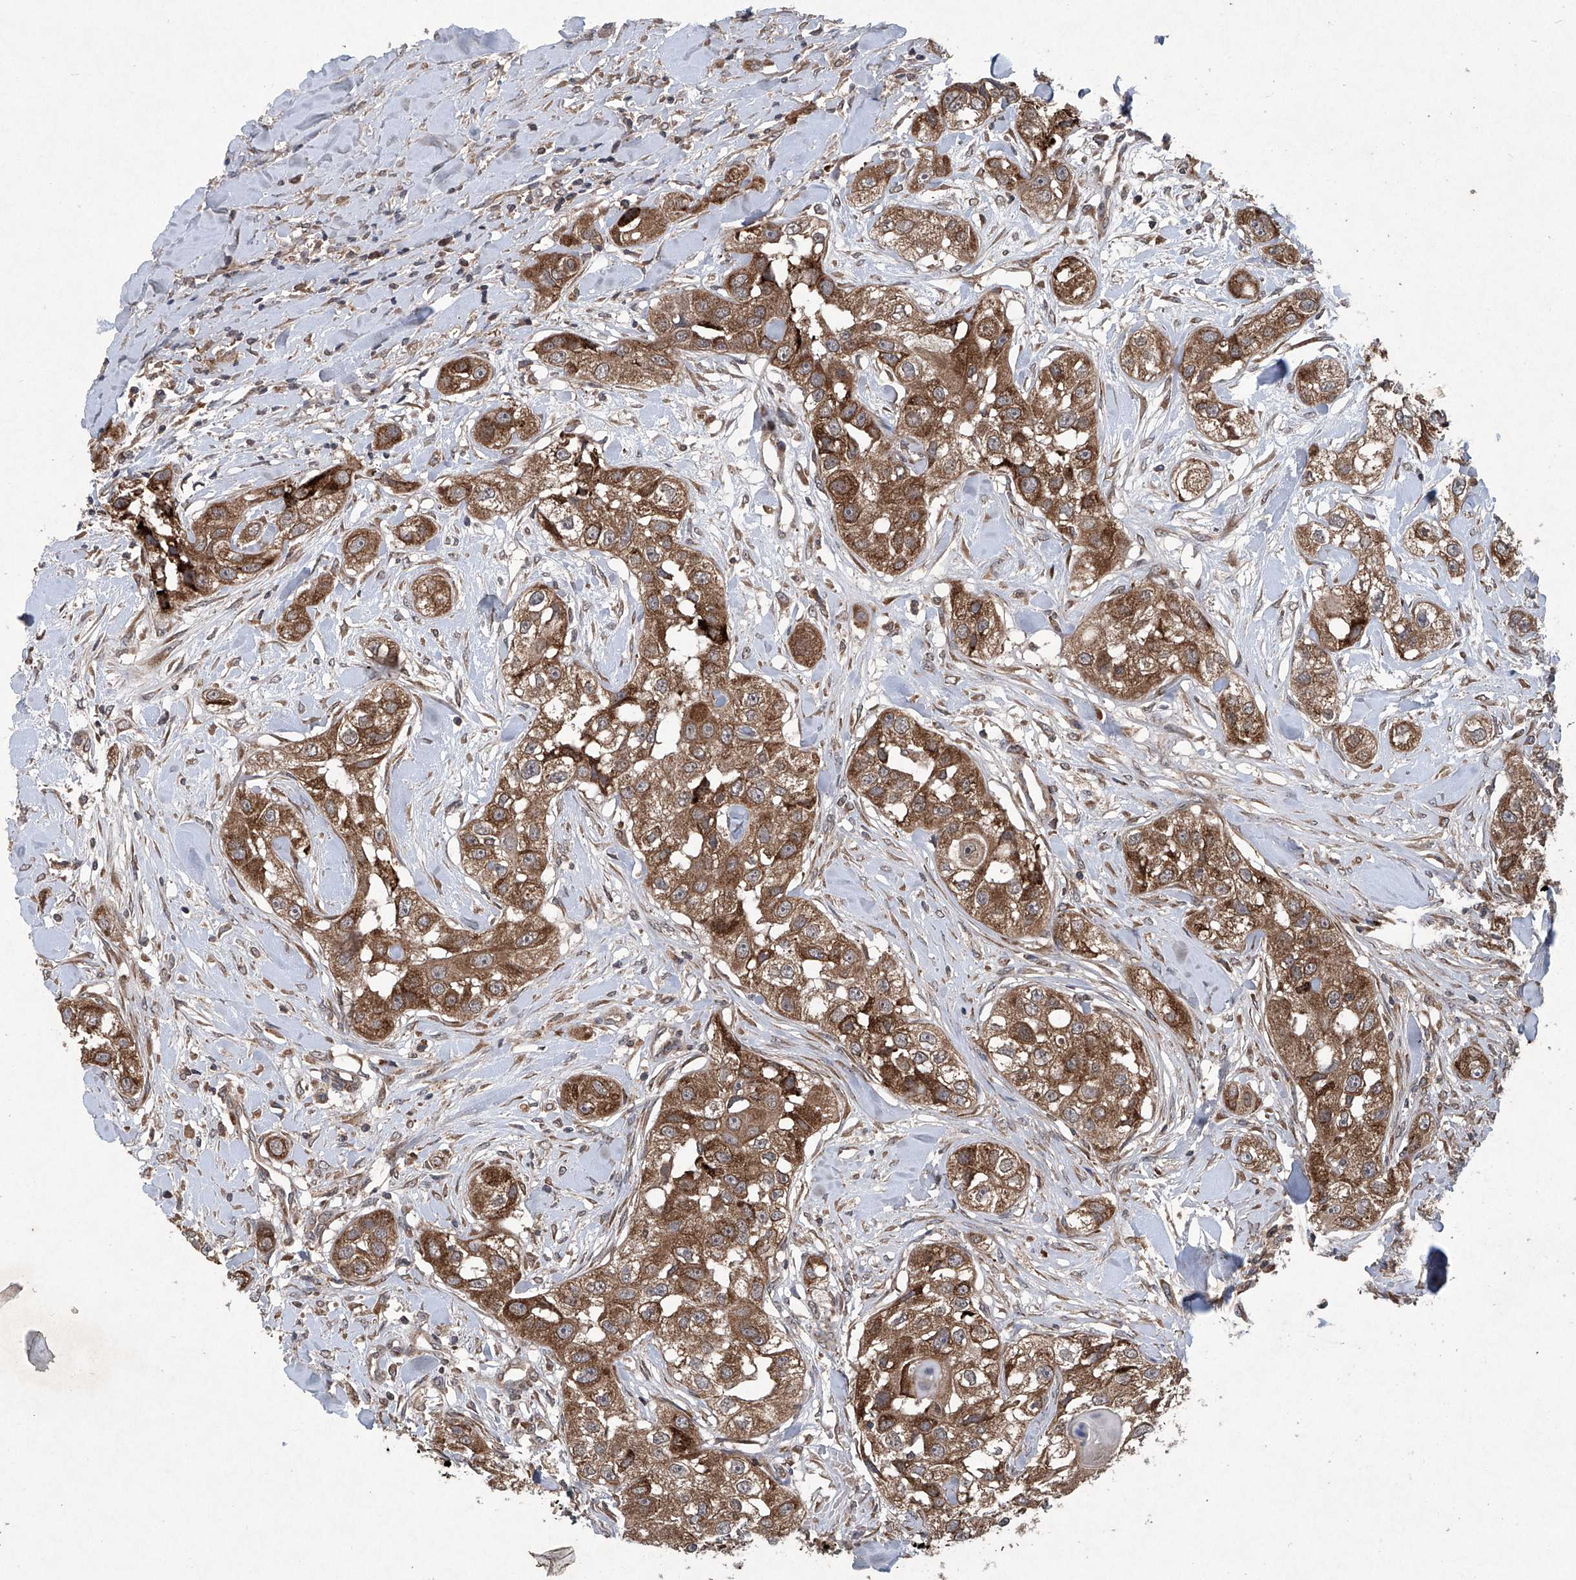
{"staining": {"intensity": "moderate", "quantity": ">75%", "location": "cytoplasmic/membranous"}, "tissue": "head and neck cancer", "cell_type": "Tumor cells", "image_type": "cancer", "snomed": [{"axis": "morphology", "description": "Normal tissue, NOS"}, {"axis": "morphology", "description": "Squamous cell carcinoma, NOS"}, {"axis": "topography", "description": "Skeletal muscle"}, {"axis": "topography", "description": "Head-Neck"}], "caption": "This histopathology image displays immunohistochemistry (IHC) staining of squamous cell carcinoma (head and neck), with medium moderate cytoplasmic/membranous expression in approximately >75% of tumor cells.", "gene": "SUMF2", "patient": {"sex": "male", "age": 51}}